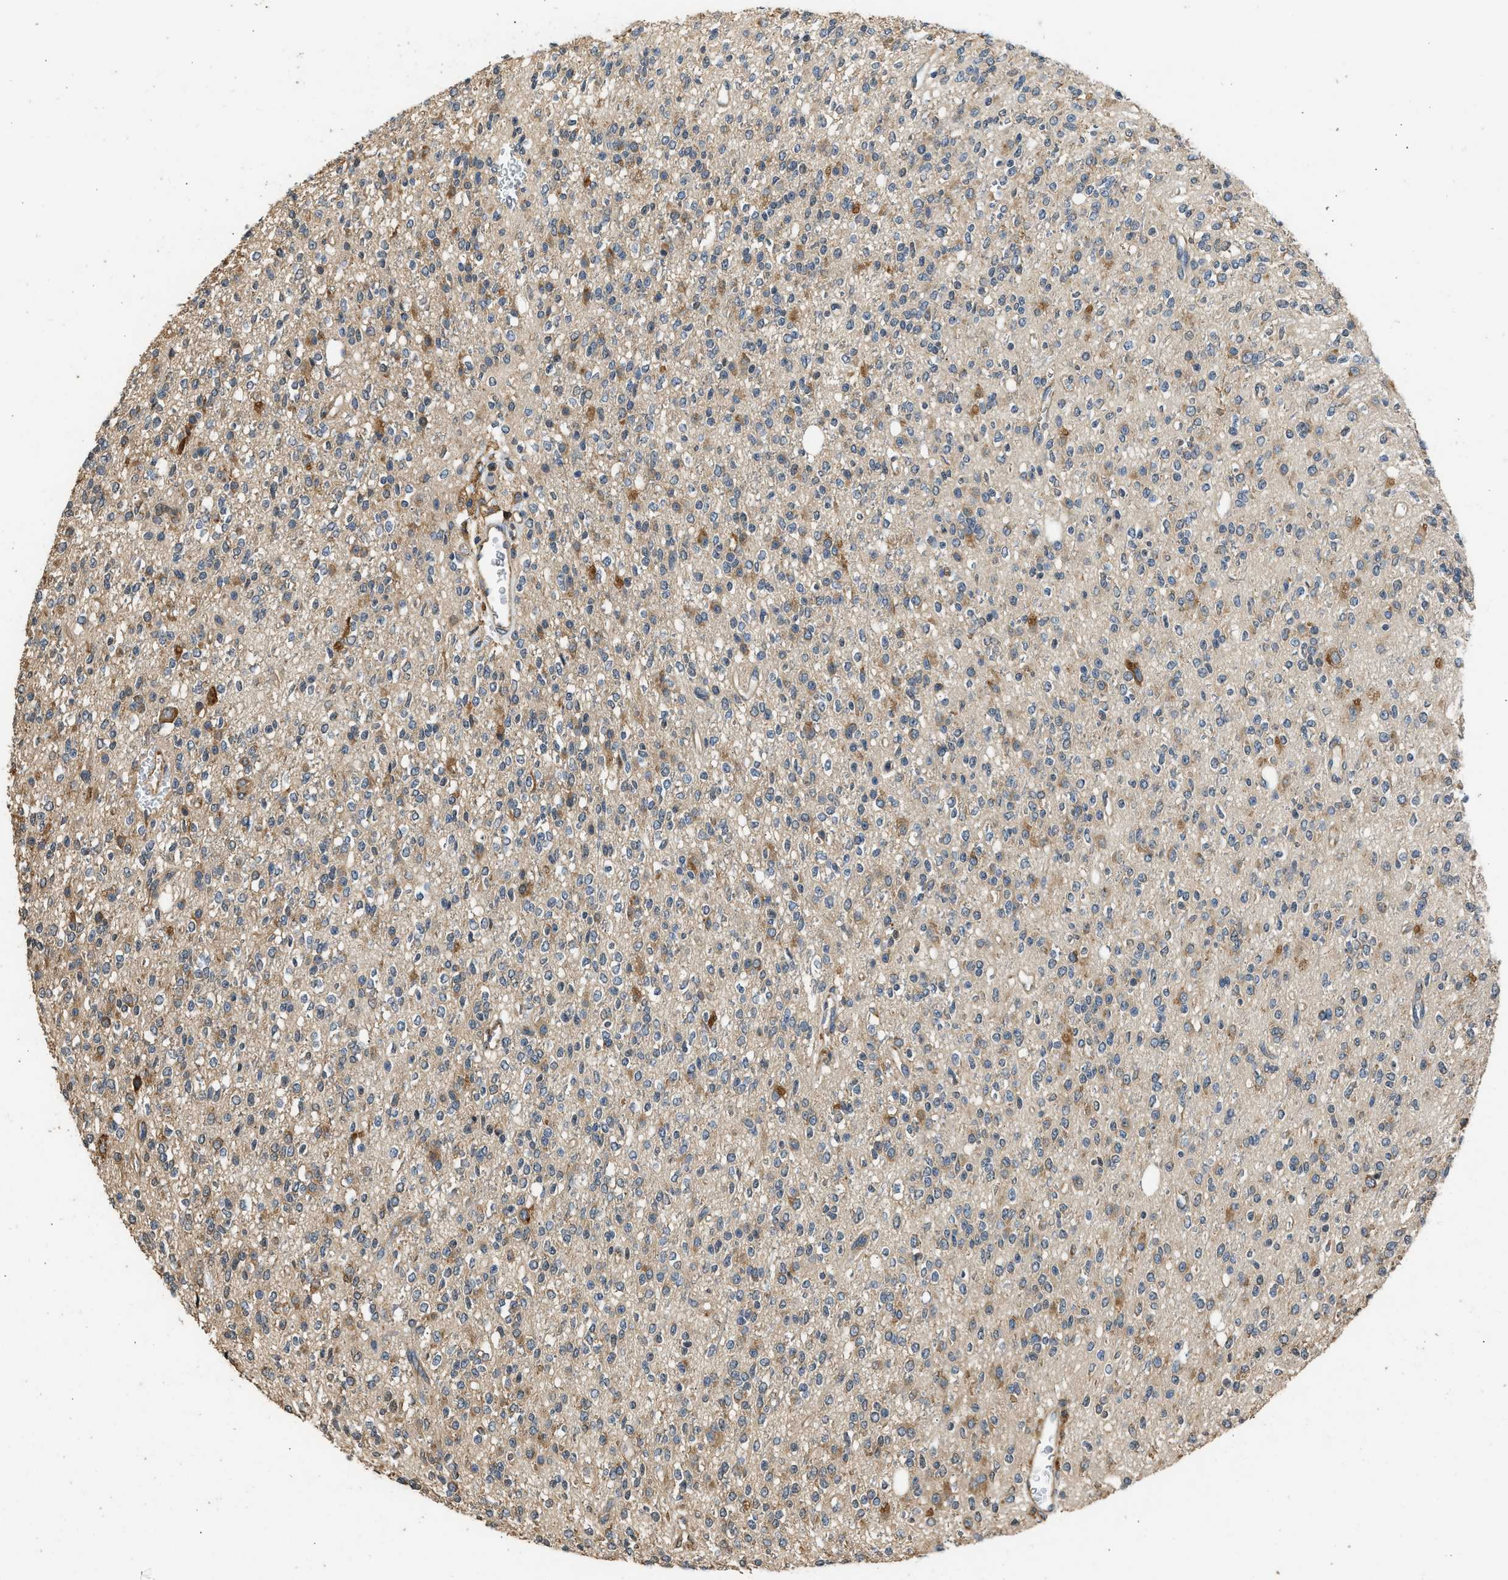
{"staining": {"intensity": "moderate", "quantity": "<25%", "location": "cytoplasmic/membranous"}, "tissue": "glioma", "cell_type": "Tumor cells", "image_type": "cancer", "snomed": [{"axis": "morphology", "description": "Glioma, malignant, High grade"}, {"axis": "topography", "description": "Brain"}], "caption": "Immunohistochemical staining of malignant glioma (high-grade) exhibits low levels of moderate cytoplasmic/membranous protein expression in about <25% of tumor cells.", "gene": "SLC36A4", "patient": {"sex": "male", "age": 34}}